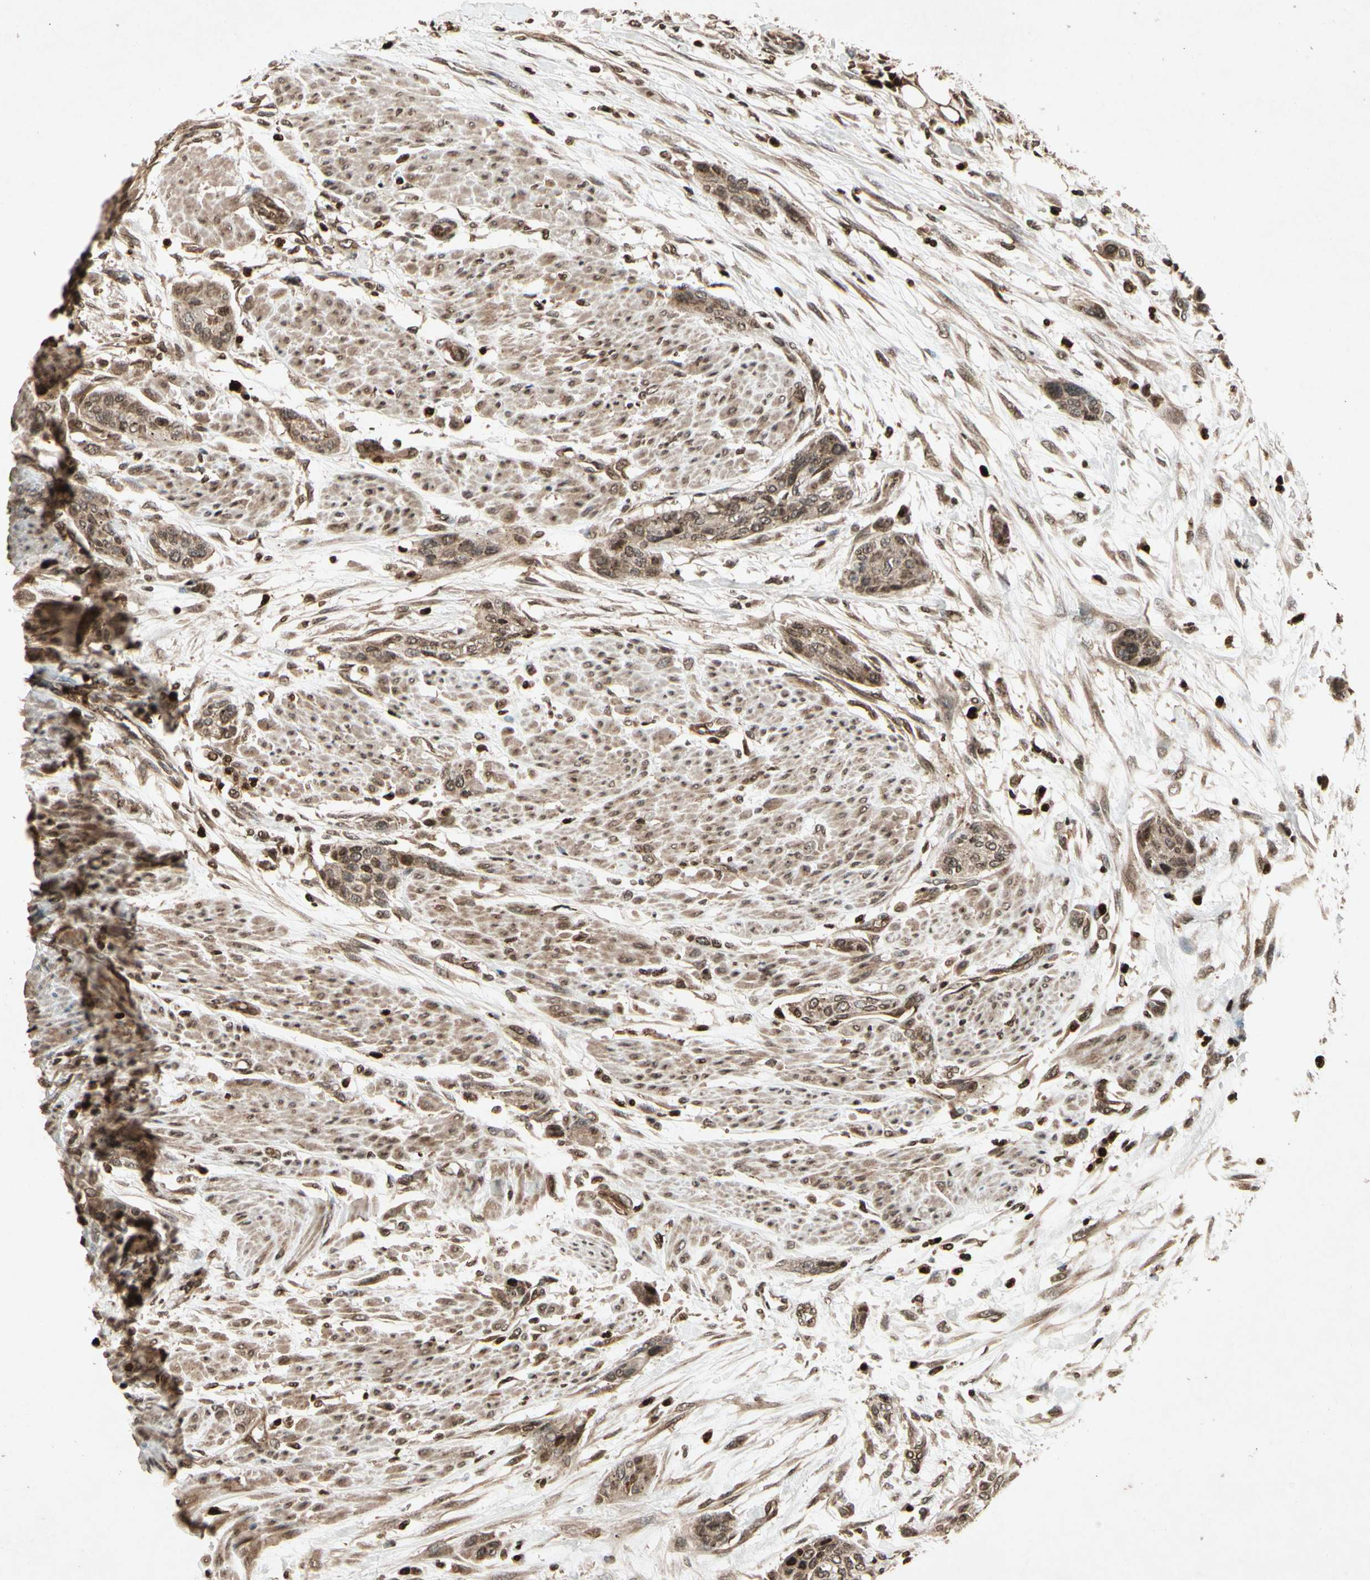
{"staining": {"intensity": "moderate", "quantity": ">75%", "location": "cytoplasmic/membranous"}, "tissue": "urothelial cancer", "cell_type": "Tumor cells", "image_type": "cancer", "snomed": [{"axis": "morphology", "description": "Urothelial carcinoma, High grade"}, {"axis": "topography", "description": "Urinary bladder"}], "caption": "The micrograph reveals staining of urothelial cancer, revealing moderate cytoplasmic/membranous protein positivity (brown color) within tumor cells.", "gene": "GLRX", "patient": {"sex": "male", "age": 35}}